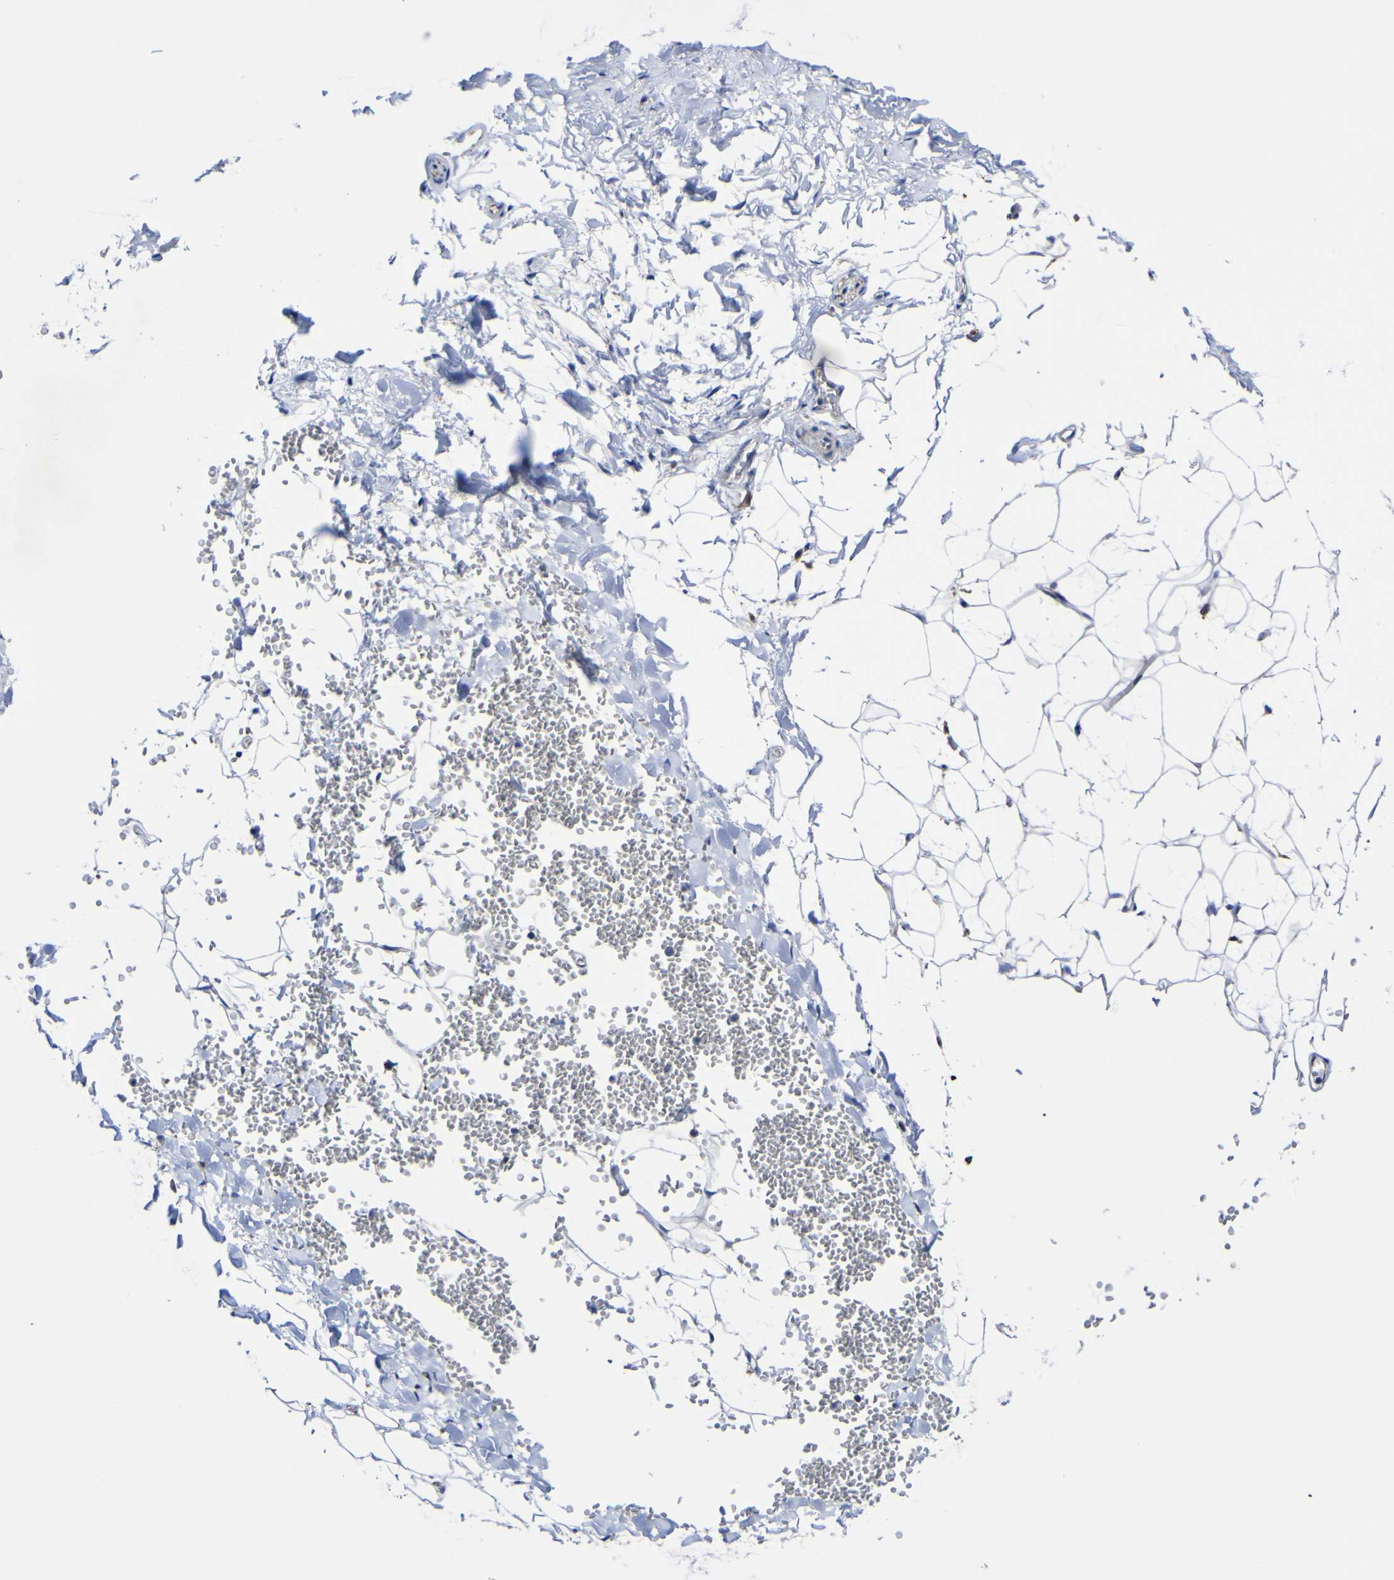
{"staining": {"intensity": "negative", "quantity": "none", "location": "none"}, "tissue": "adipose tissue", "cell_type": "Adipocytes", "image_type": "normal", "snomed": [{"axis": "morphology", "description": "Normal tissue, NOS"}, {"axis": "topography", "description": "Adipose tissue"}, {"axis": "topography", "description": "Peripheral nerve tissue"}], "caption": "This histopathology image is of normal adipose tissue stained with IHC to label a protein in brown with the nuclei are counter-stained blue. There is no expression in adipocytes.", "gene": "CCDC90B", "patient": {"sex": "male", "age": 52}}